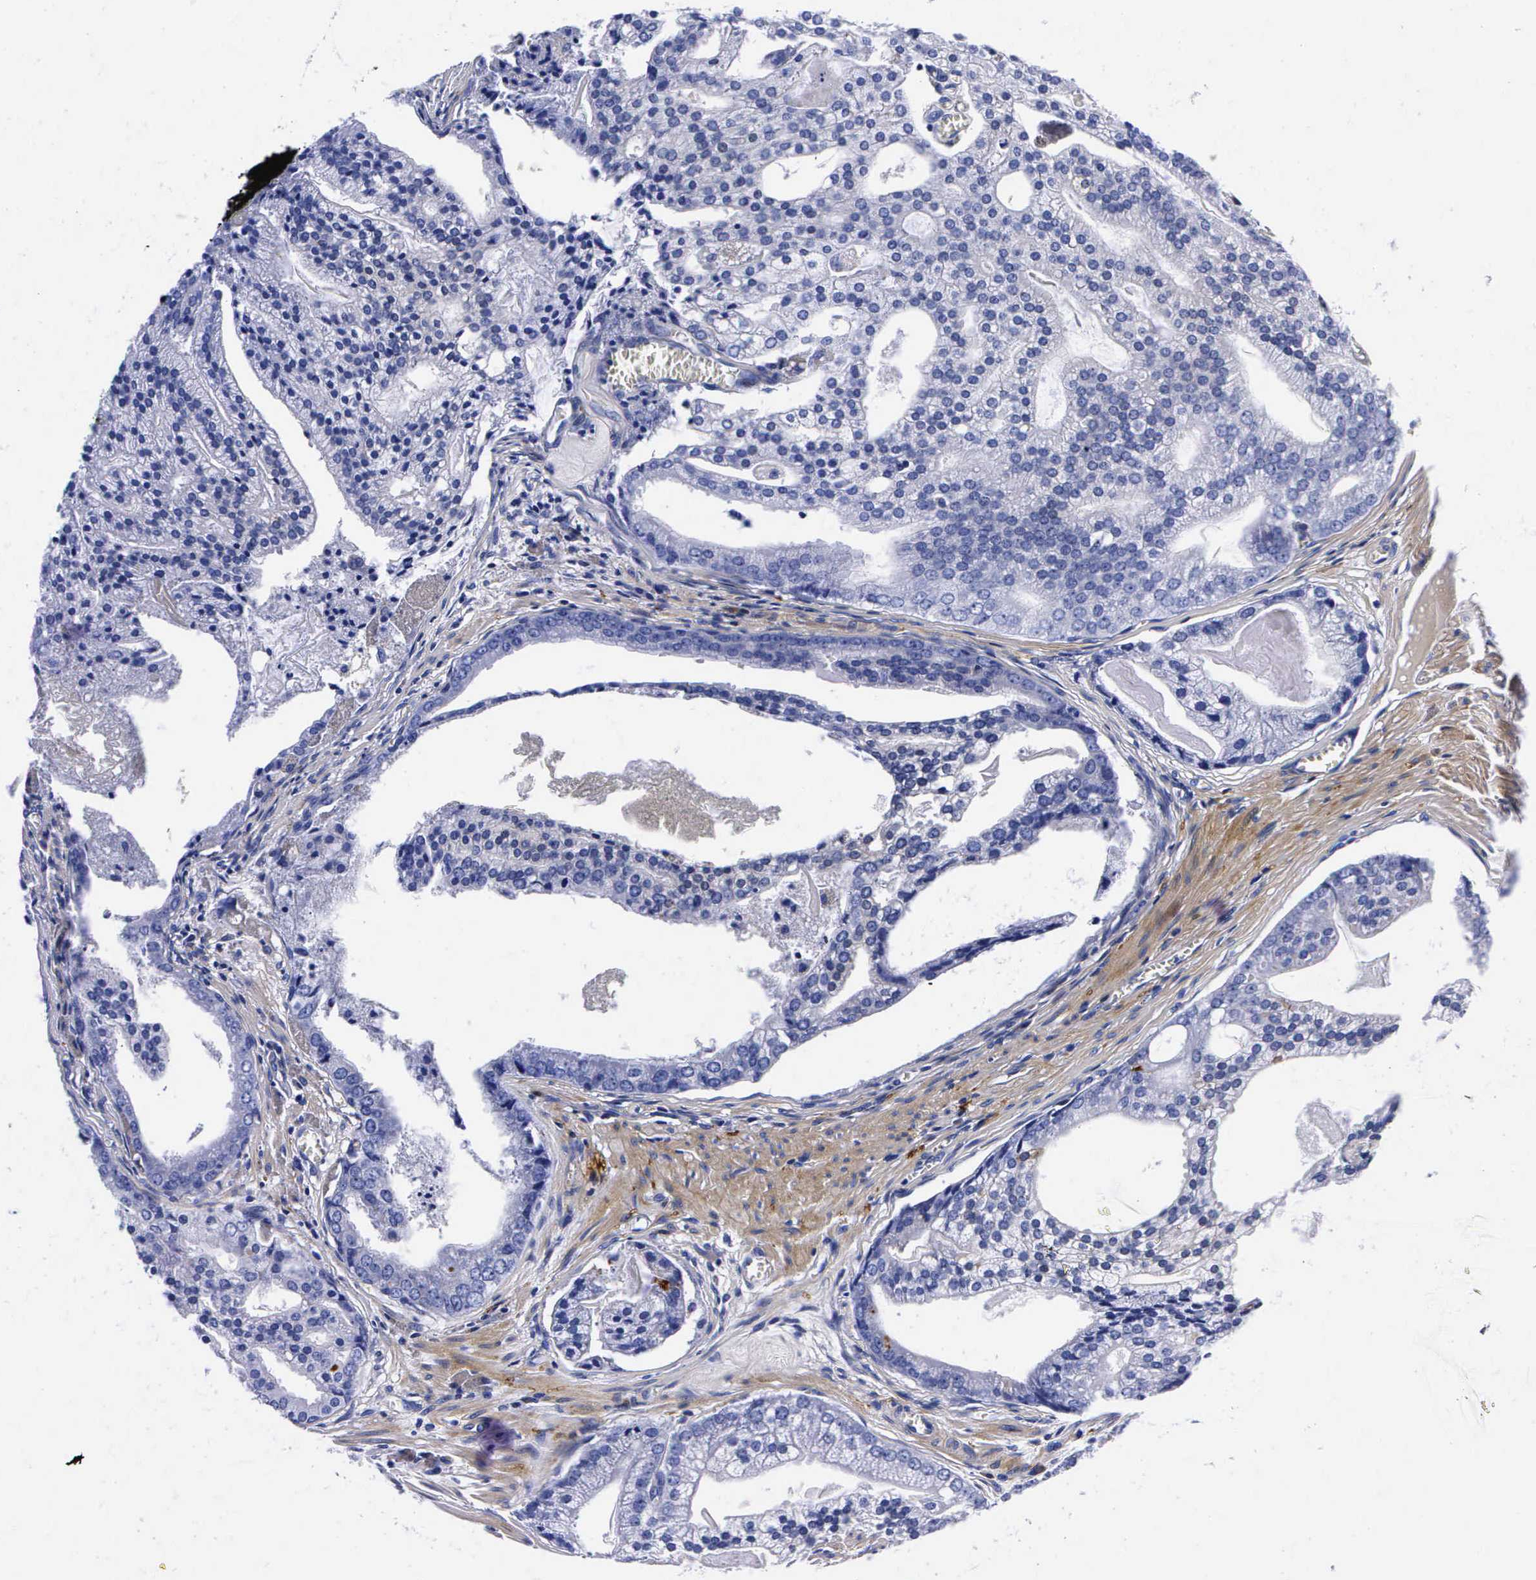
{"staining": {"intensity": "negative", "quantity": "none", "location": "none"}, "tissue": "prostate cancer", "cell_type": "Tumor cells", "image_type": "cancer", "snomed": [{"axis": "morphology", "description": "Adenocarcinoma, High grade"}, {"axis": "topography", "description": "Prostate"}], "caption": "Tumor cells are negative for brown protein staining in prostate high-grade adenocarcinoma.", "gene": "ENO2", "patient": {"sex": "male", "age": 56}}